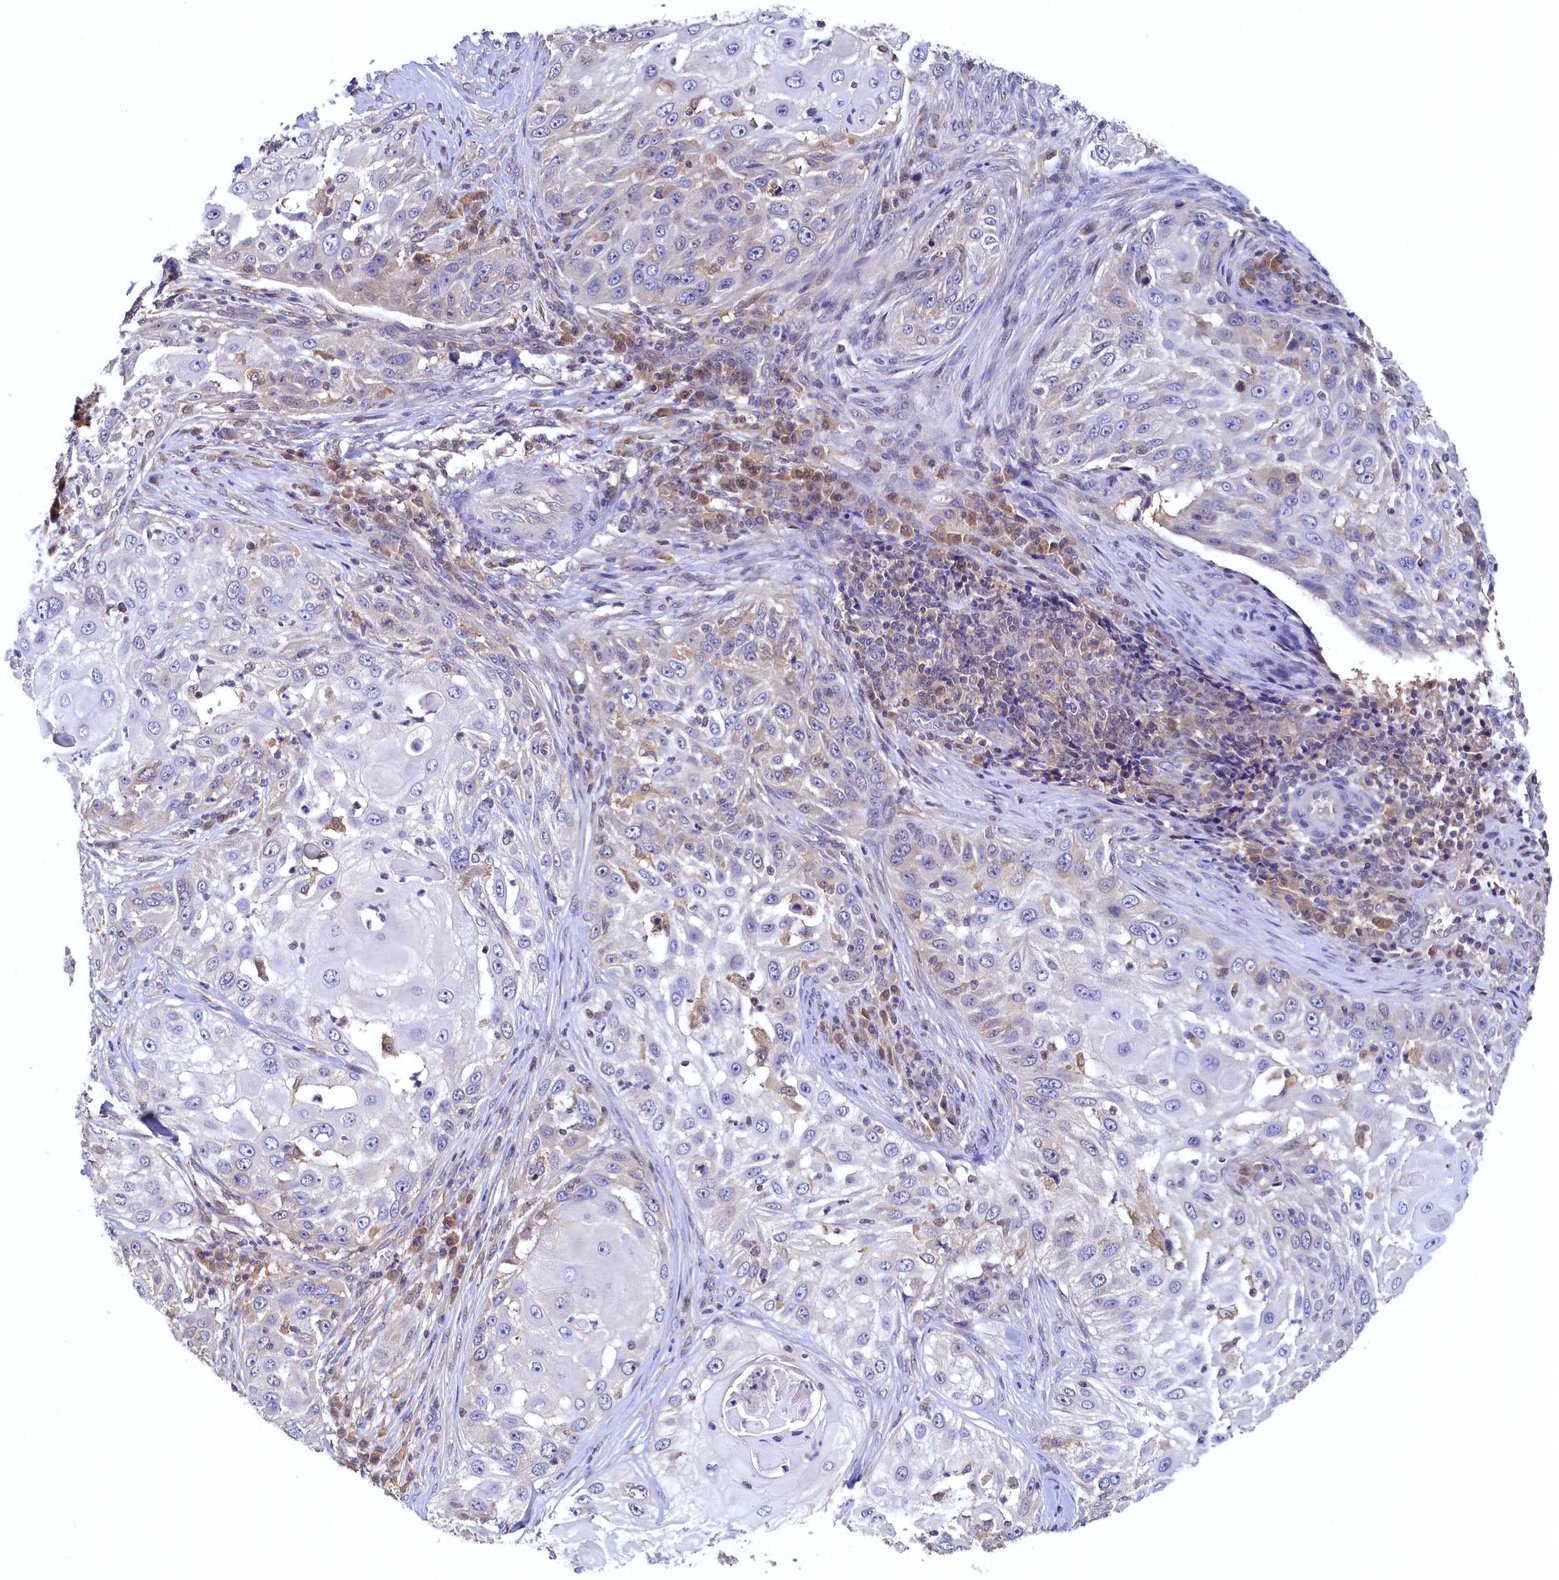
{"staining": {"intensity": "weak", "quantity": "<25%", "location": "cytoplasmic/membranous"}, "tissue": "skin cancer", "cell_type": "Tumor cells", "image_type": "cancer", "snomed": [{"axis": "morphology", "description": "Squamous cell carcinoma, NOS"}, {"axis": "topography", "description": "Skin"}], "caption": "This is an immunohistochemistry histopathology image of squamous cell carcinoma (skin). There is no staining in tumor cells.", "gene": "PAAF1", "patient": {"sex": "female", "age": 44}}